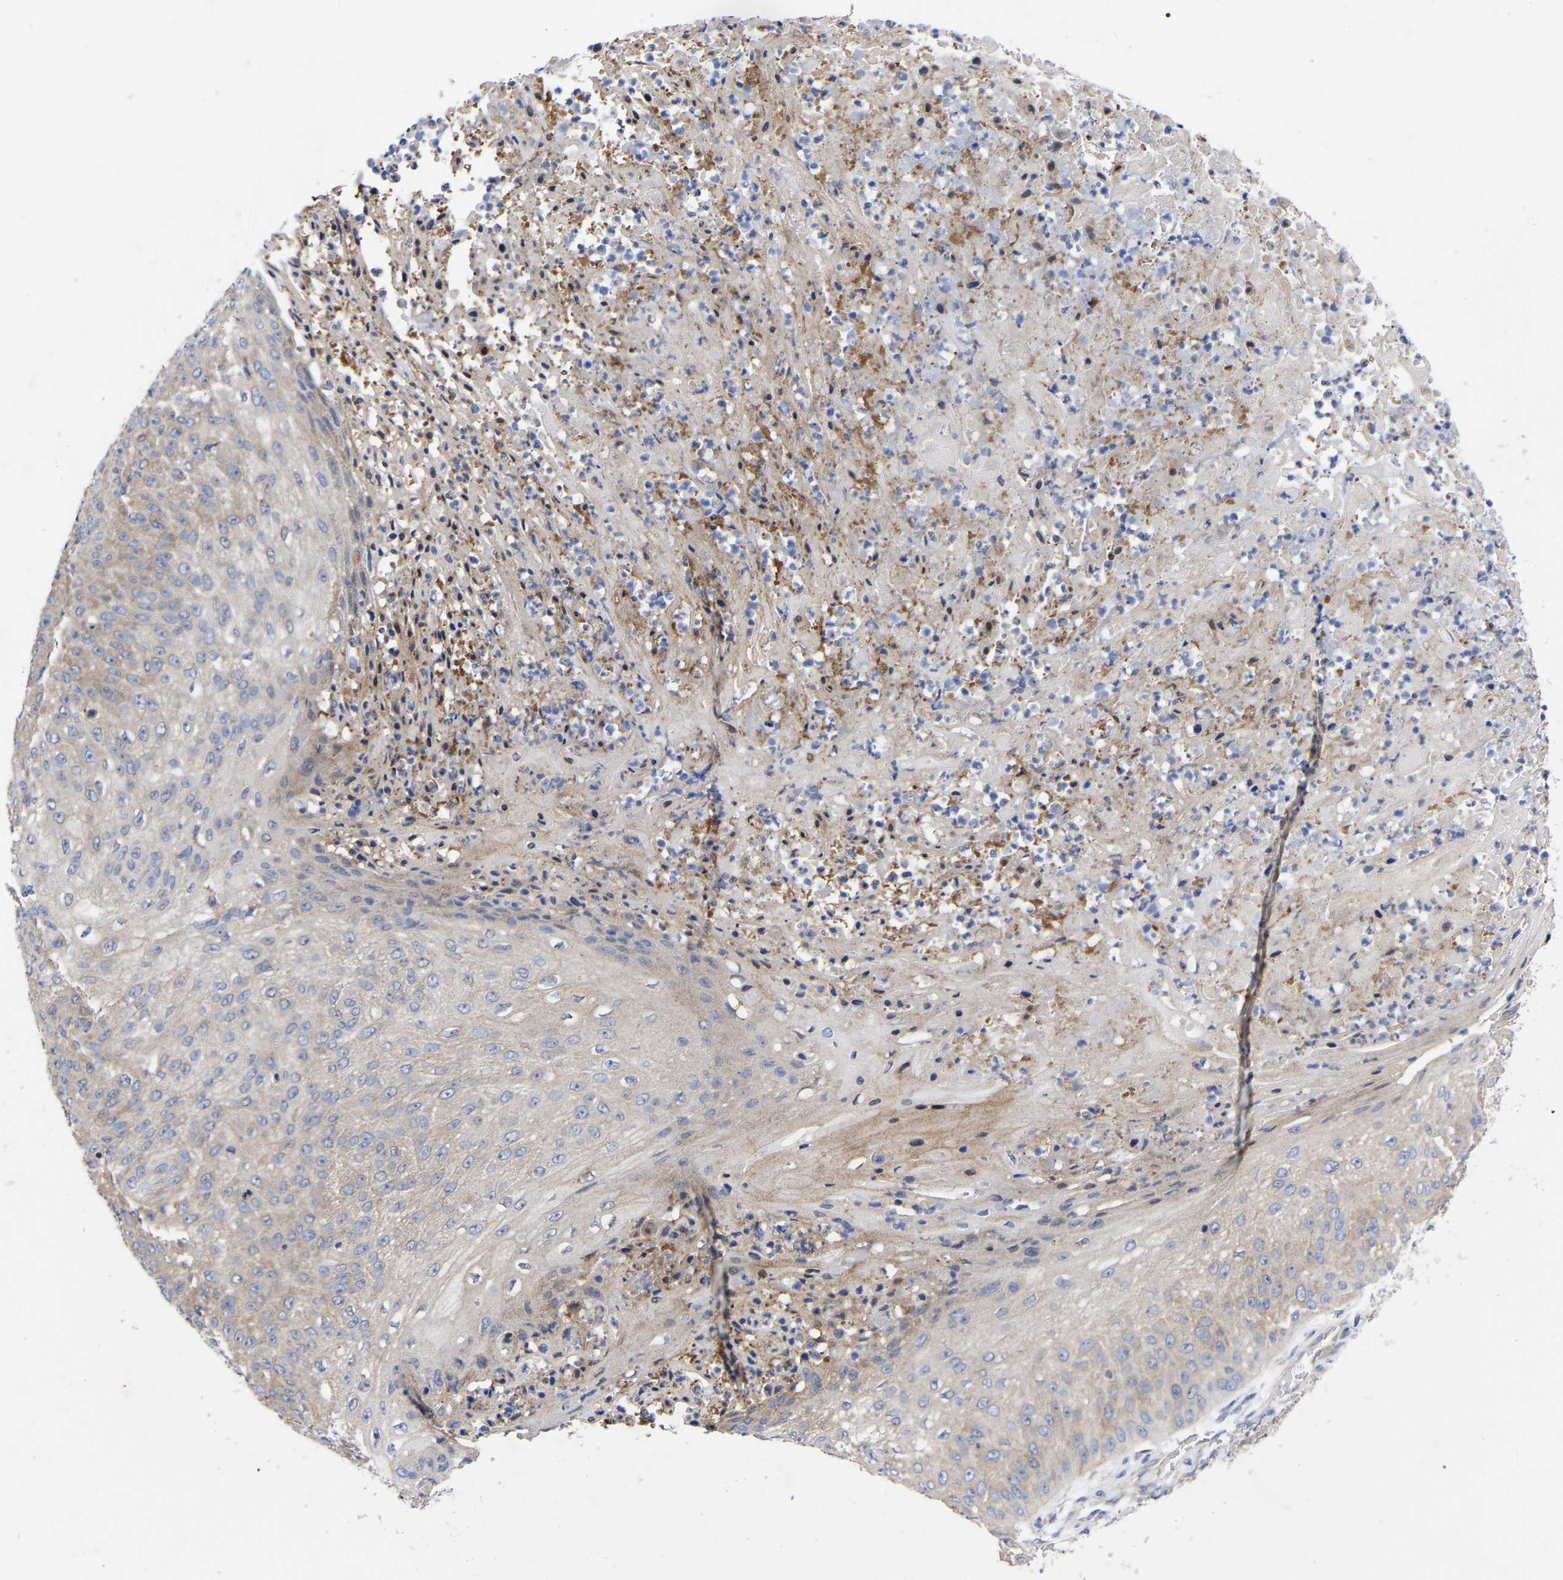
{"staining": {"intensity": "weak", "quantity": "<25%", "location": "cytoplasmic/membranous"}, "tissue": "skin cancer", "cell_type": "Tumor cells", "image_type": "cancer", "snomed": [{"axis": "morphology", "description": "Squamous cell carcinoma, NOS"}, {"axis": "topography", "description": "Skin"}], "caption": "Image shows no protein staining in tumor cells of skin squamous cell carcinoma tissue. (DAB (3,3'-diaminobenzidine) immunohistochemistry, high magnification).", "gene": "TCP1", "patient": {"sex": "female", "age": 80}}